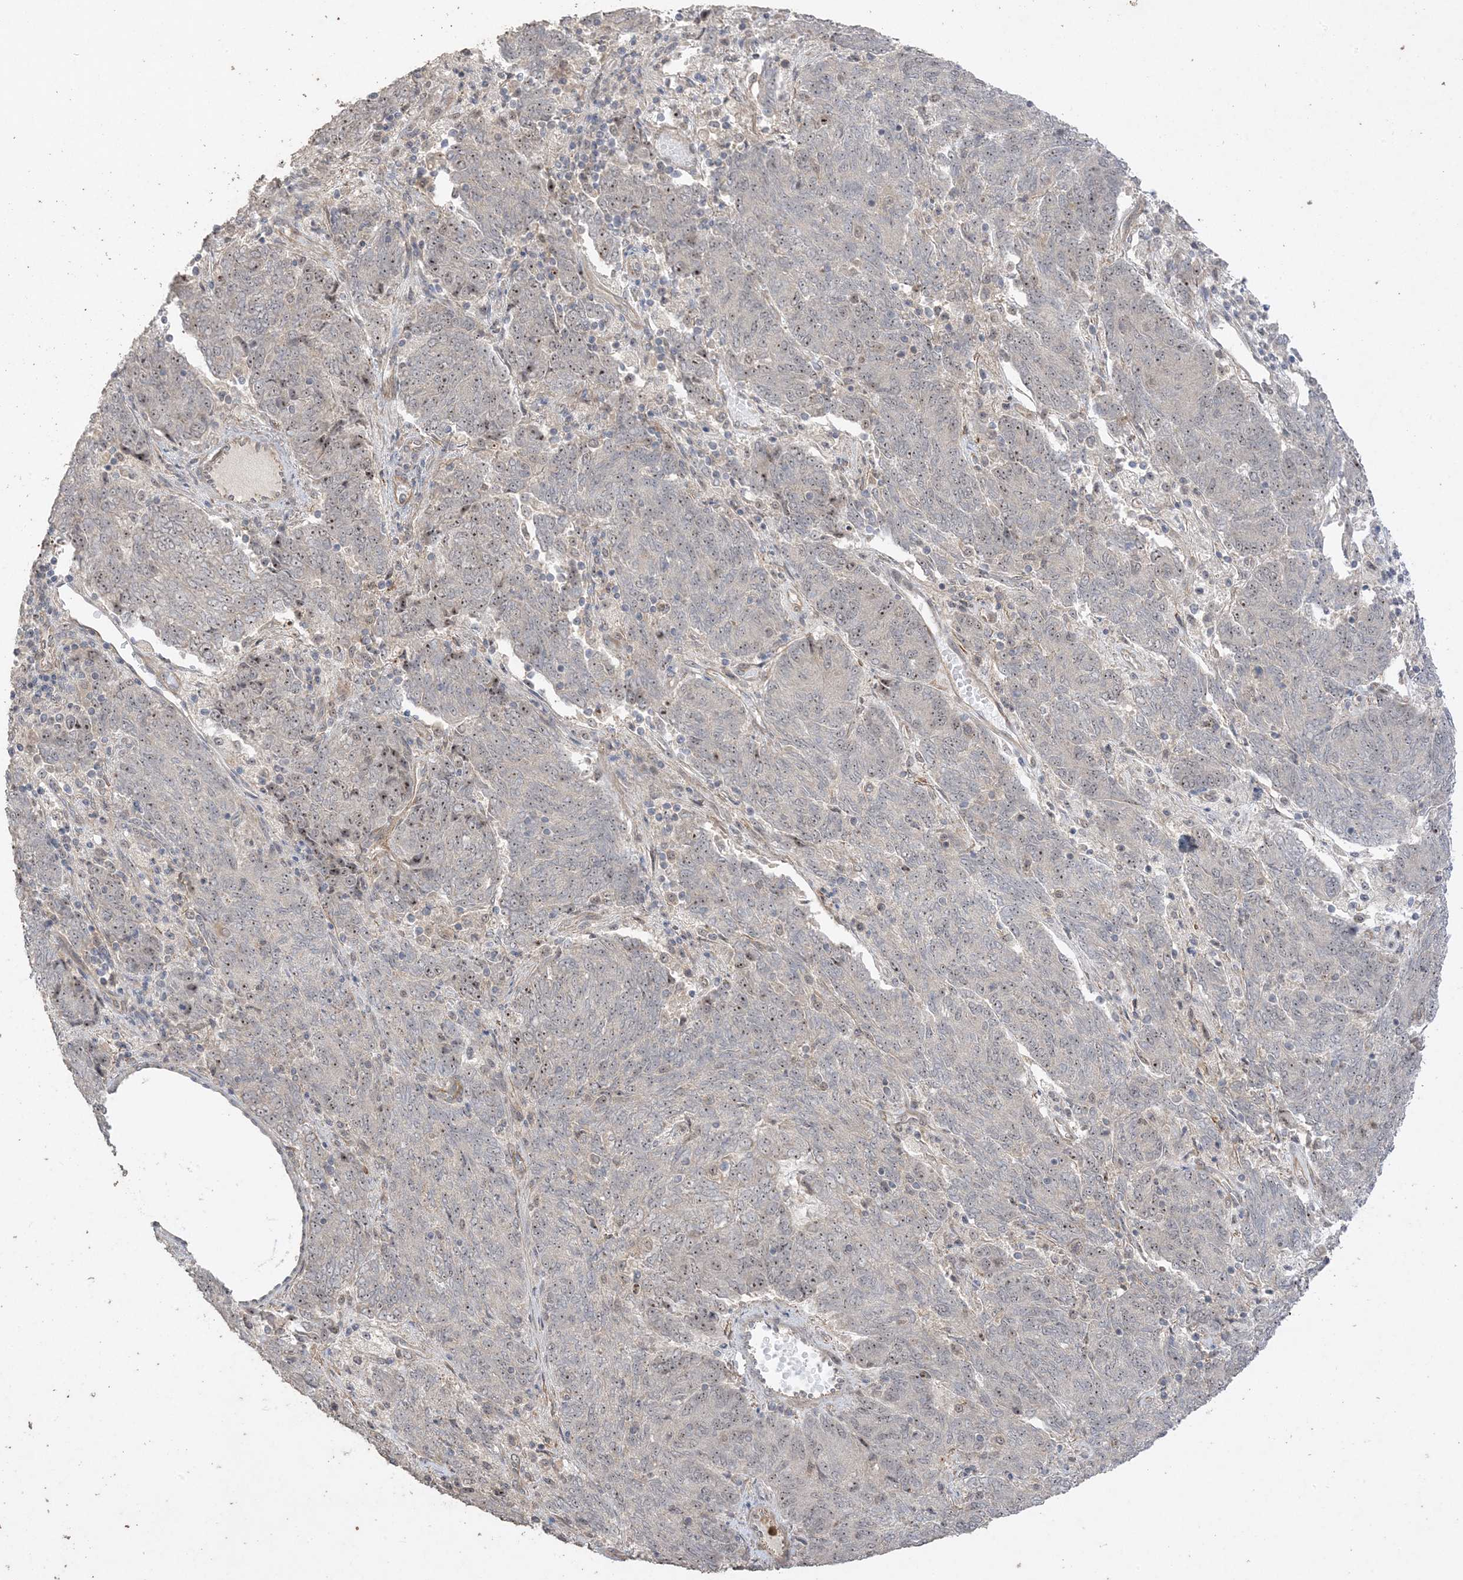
{"staining": {"intensity": "weak", "quantity": "25%-75%", "location": "nuclear"}, "tissue": "endometrial cancer", "cell_type": "Tumor cells", "image_type": "cancer", "snomed": [{"axis": "morphology", "description": "Adenocarcinoma, NOS"}, {"axis": "topography", "description": "Endometrium"}], "caption": "An image of human endometrial adenocarcinoma stained for a protein exhibits weak nuclear brown staining in tumor cells. (IHC, brightfield microscopy, high magnification).", "gene": "DDX18", "patient": {"sex": "female", "age": 80}}